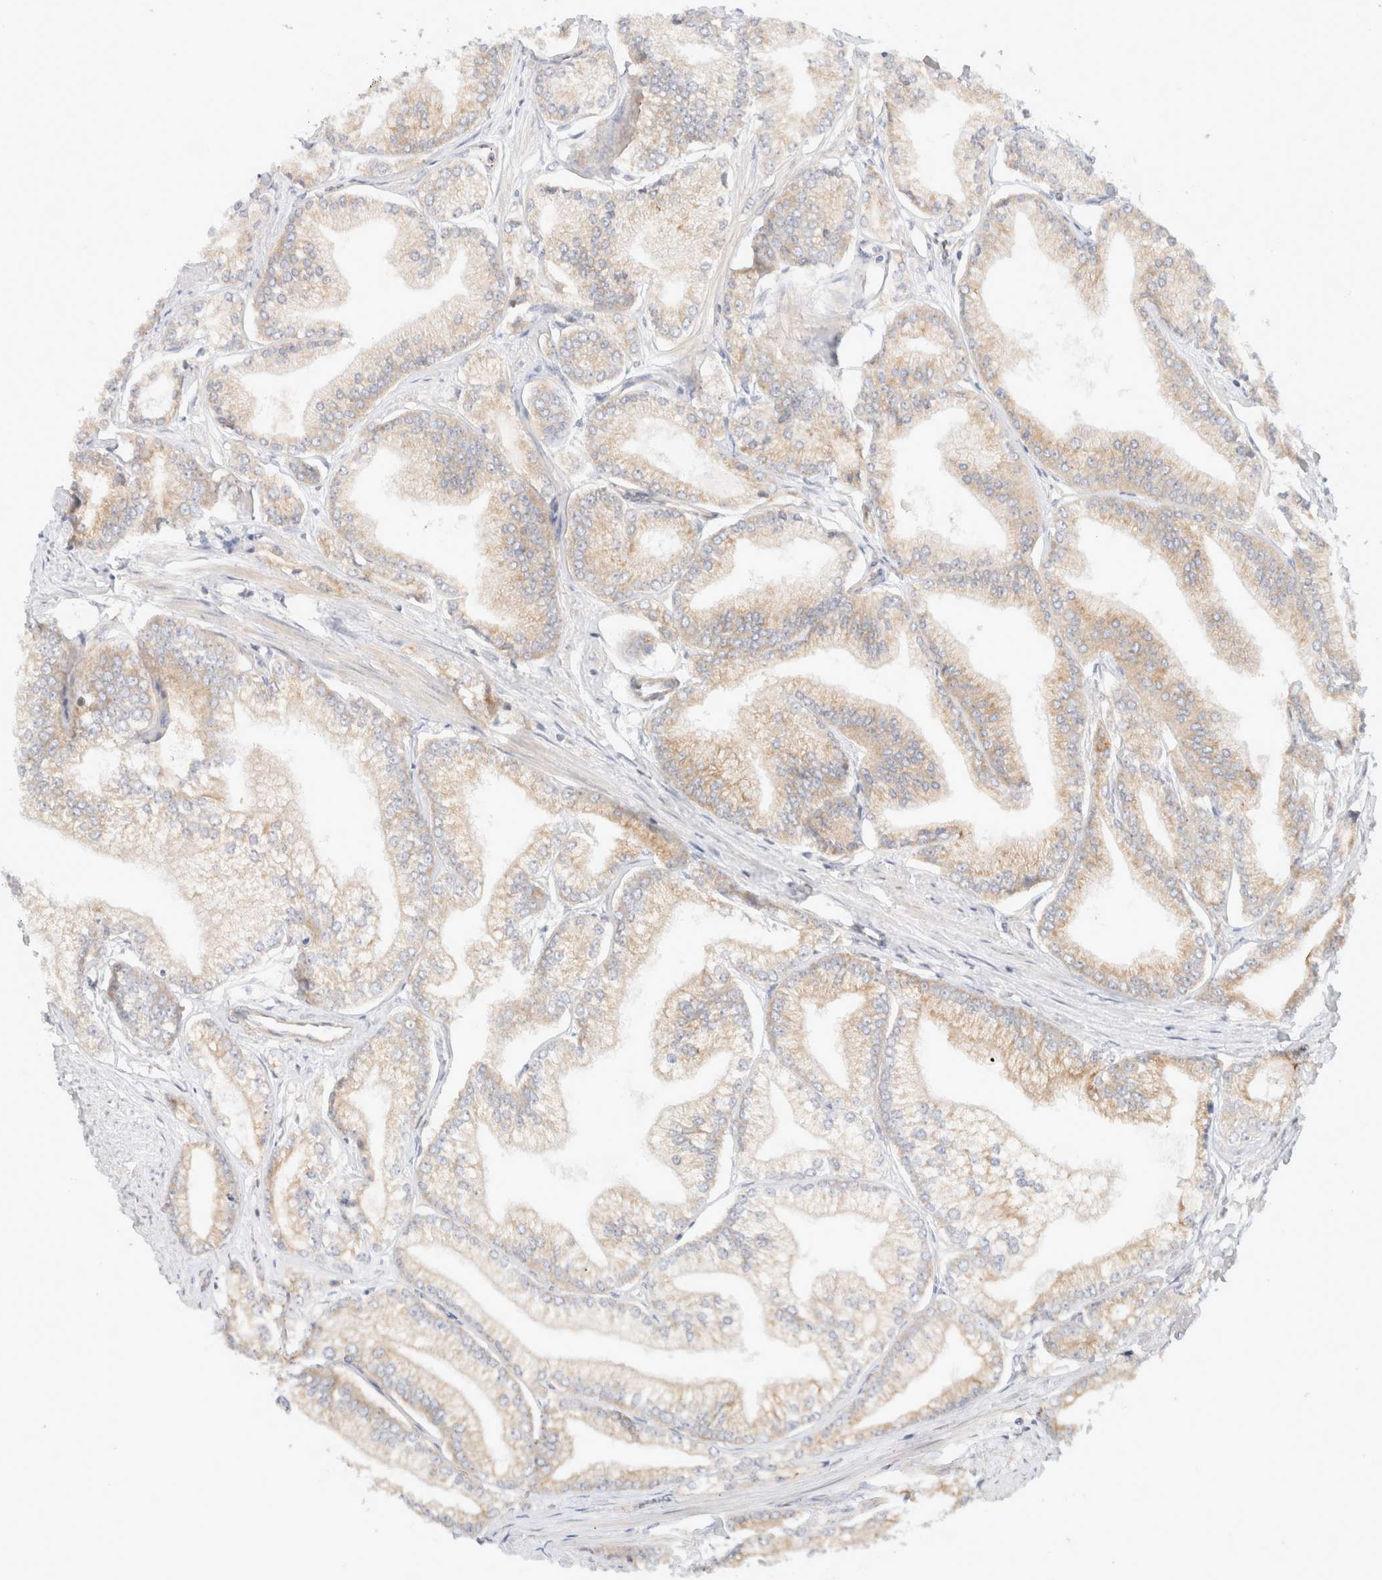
{"staining": {"intensity": "weak", "quantity": "25%-75%", "location": "cytoplasmic/membranous"}, "tissue": "prostate cancer", "cell_type": "Tumor cells", "image_type": "cancer", "snomed": [{"axis": "morphology", "description": "Adenocarcinoma, Low grade"}, {"axis": "topography", "description": "Prostate"}], "caption": "This is a photomicrograph of immunohistochemistry (IHC) staining of prostate cancer, which shows weak expression in the cytoplasmic/membranous of tumor cells.", "gene": "MARK3", "patient": {"sex": "male", "age": 52}}